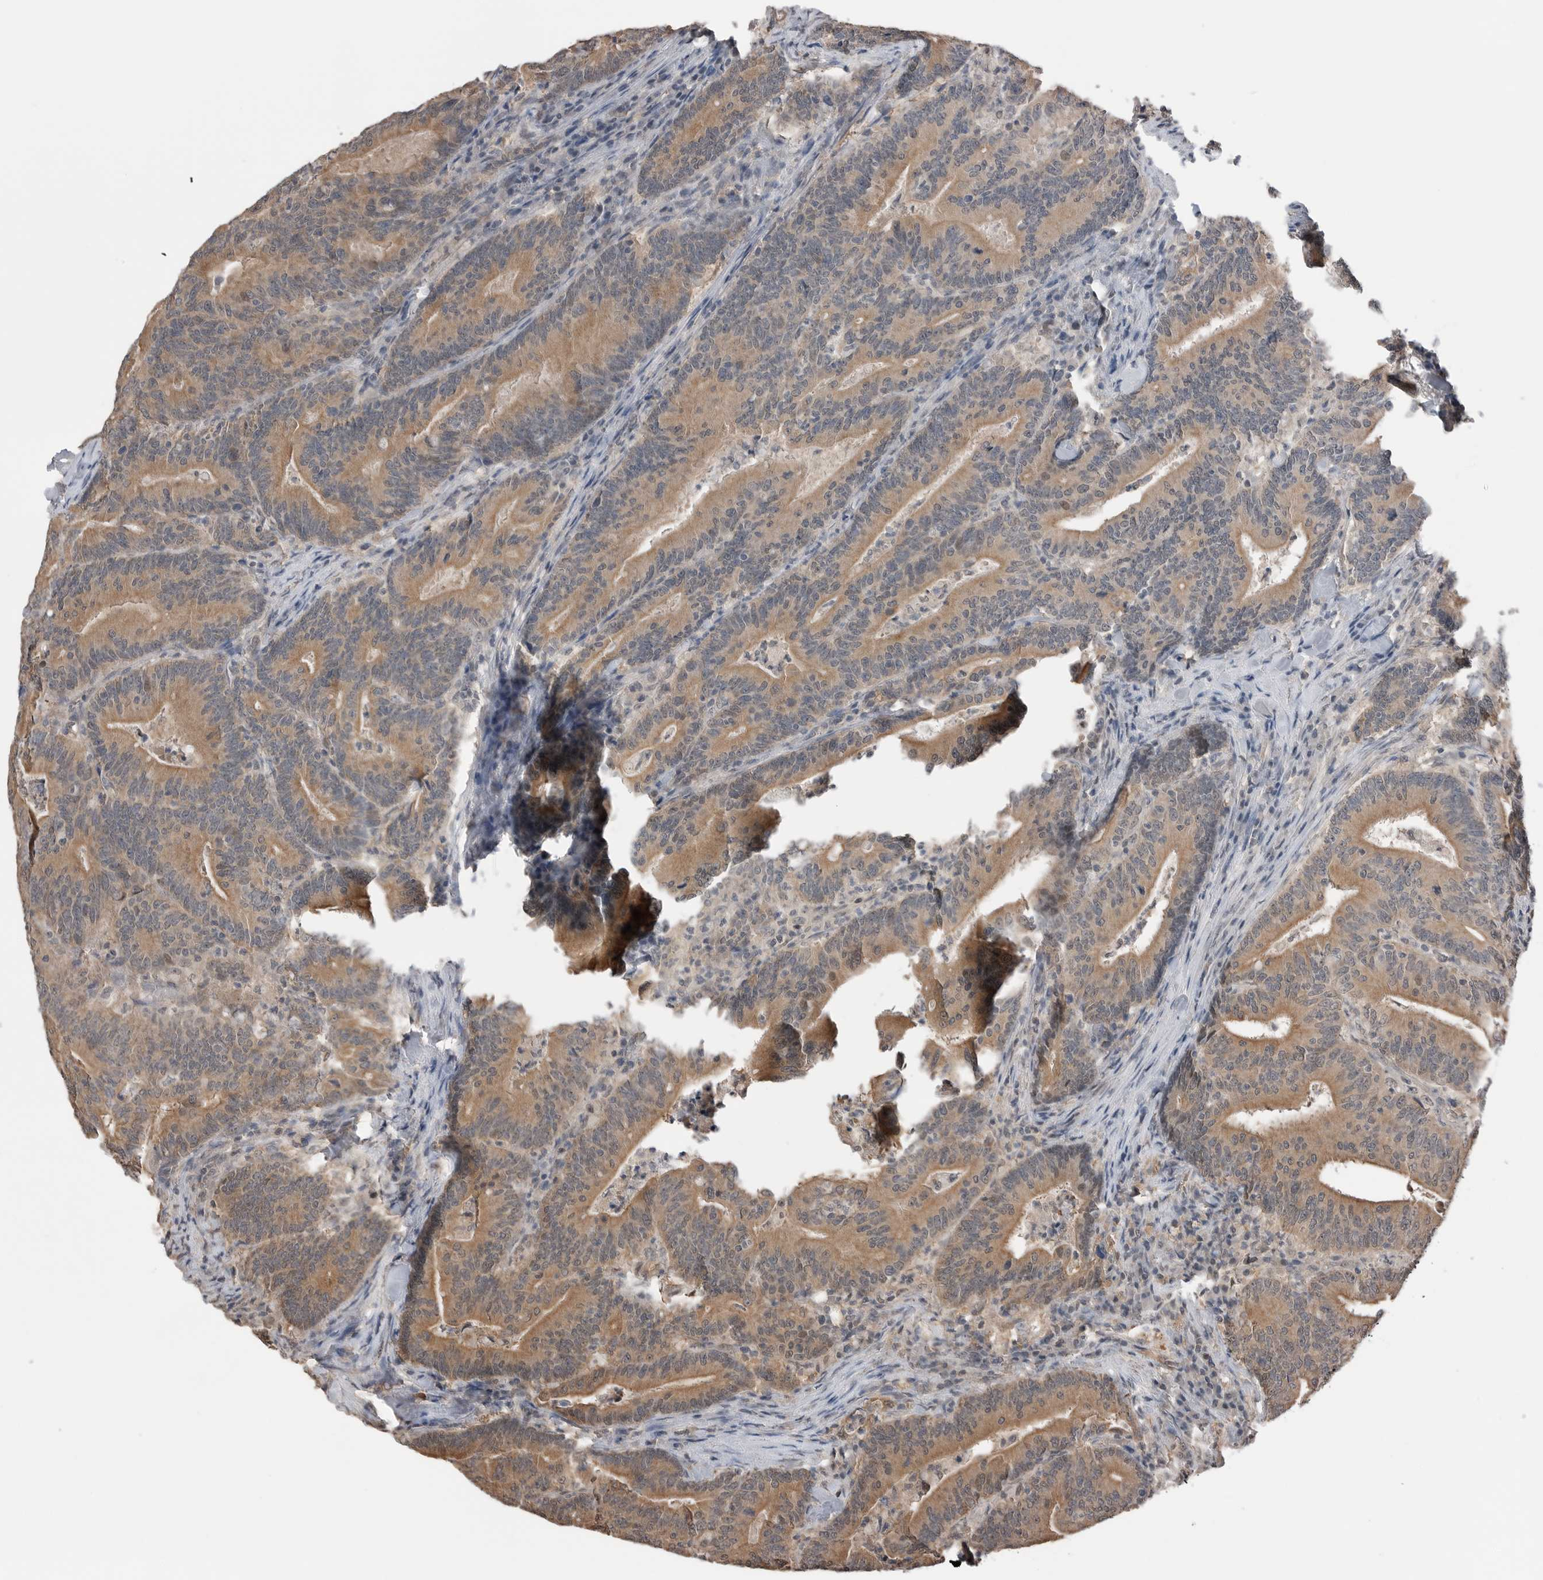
{"staining": {"intensity": "moderate", "quantity": ">75%", "location": "cytoplasmic/membranous"}, "tissue": "colorectal cancer", "cell_type": "Tumor cells", "image_type": "cancer", "snomed": [{"axis": "morphology", "description": "Adenocarcinoma, NOS"}, {"axis": "topography", "description": "Colon"}], "caption": "Colorectal adenocarcinoma was stained to show a protein in brown. There is medium levels of moderate cytoplasmic/membranous positivity in approximately >75% of tumor cells. (Stains: DAB in brown, nuclei in blue, Microscopy: brightfield microscopy at high magnification).", "gene": "PEAK1", "patient": {"sex": "female", "age": 66}}